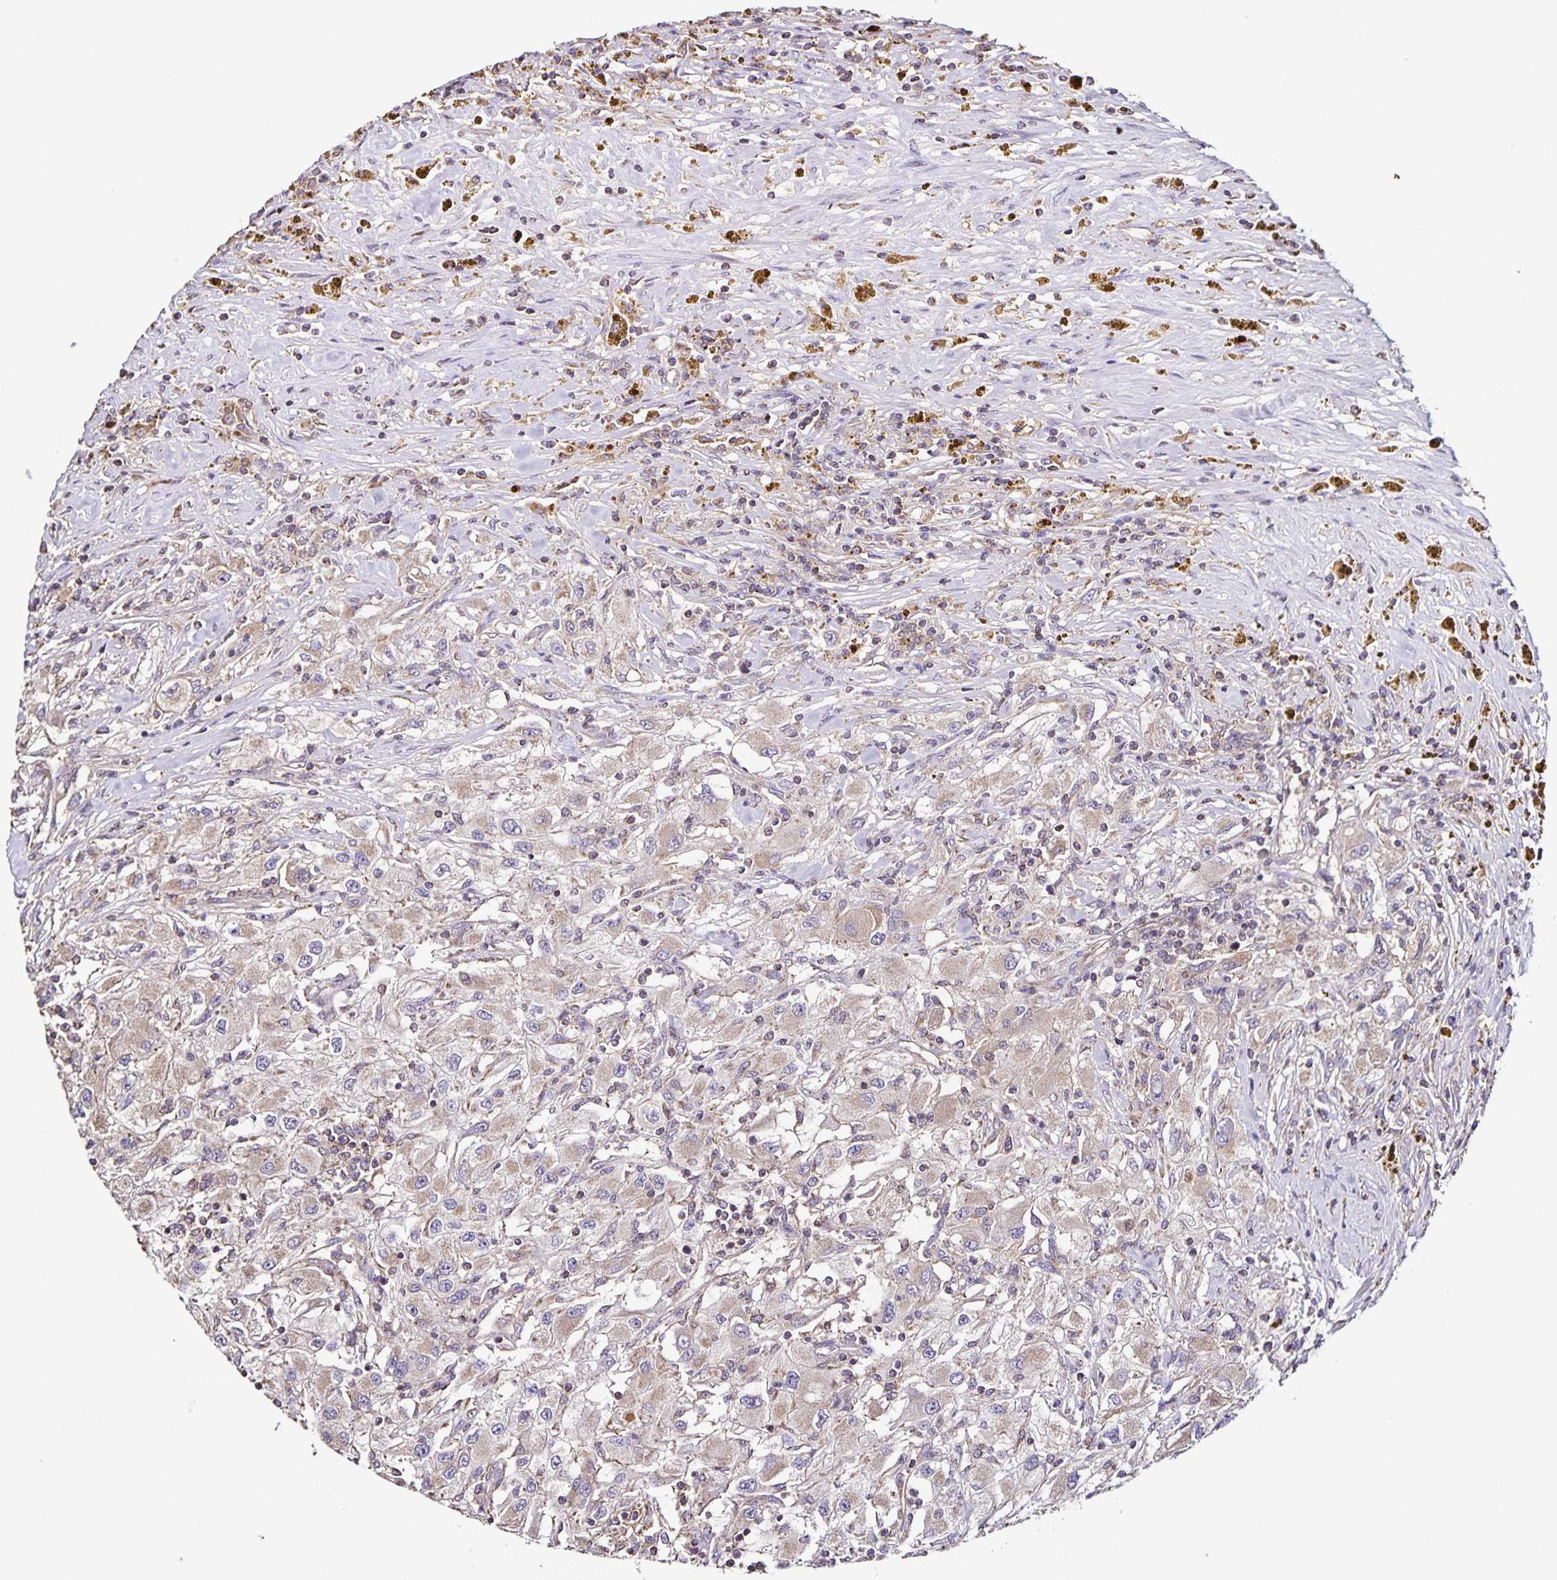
{"staining": {"intensity": "weak", "quantity": "25%-75%", "location": "cytoplasmic/membranous"}, "tissue": "renal cancer", "cell_type": "Tumor cells", "image_type": "cancer", "snomed": [{"axis": "morphology", "description": "Adenocarcinoma, NOS"}, {"axis": "topography", "description": "Kidney"}], "caption": "Tumor cells exhibit low levels of weak cytoplasmic/membranous staining in about 25%-75% of cells in human renal cancer (adenocarcinoma).", "gene": "MAN1A1", "patient": {"sex": "female", "age": 67}}